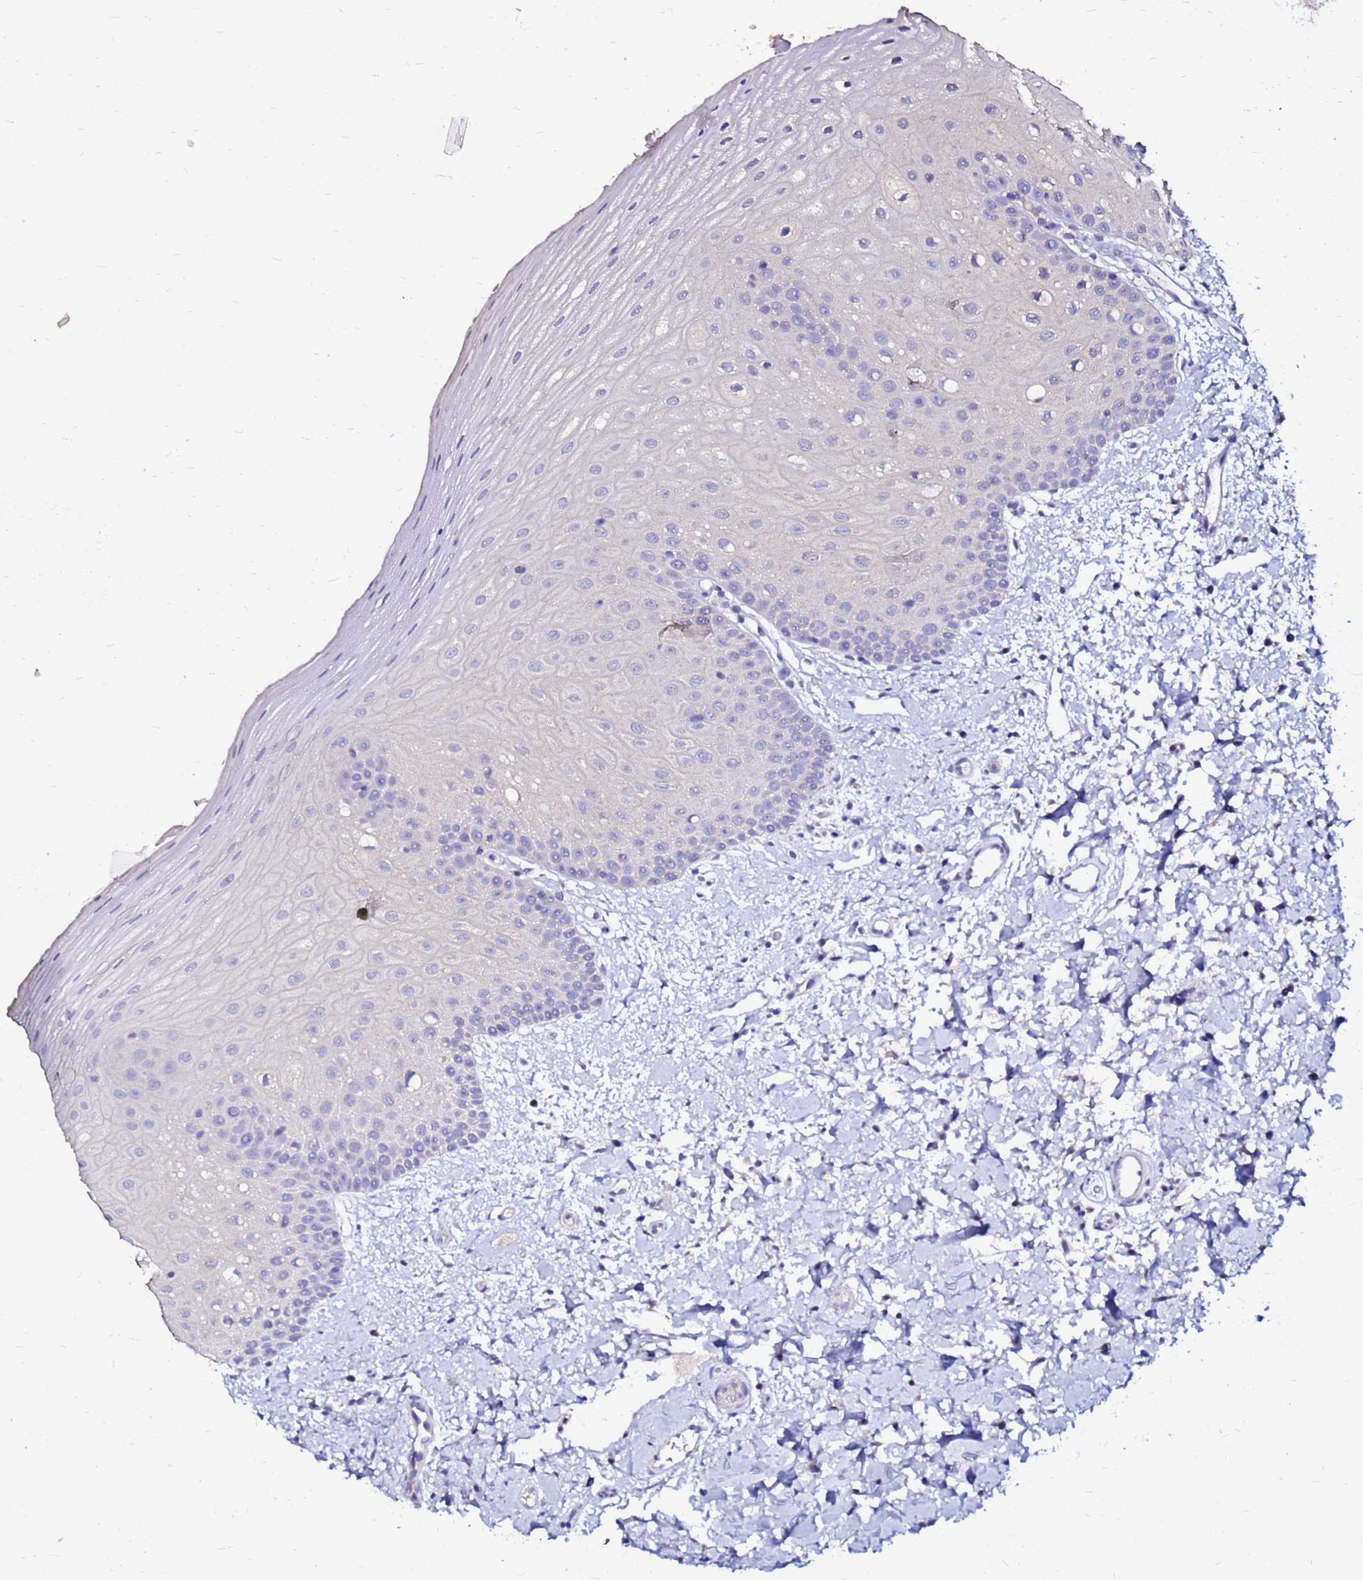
{"staining": {"intensity": "negative", "quantity": "none", "location": "none"}, "tissue": "oral mucosa", "cell_type": "Squamous epithelial cells", "image_type": "normal", "snomed": [{"axis": "morphology", "description": "Normal tissue, NOS"}, {"axis": "topography", "description": "Oral tissue"}], "caption": "This is an immunohistochemistry micrograph of unremarkable oral mucosa. There is no expression in squamous epithelial cells.", "gene": "FAM183A", "patient": {"sex": "female", "age": 67}}